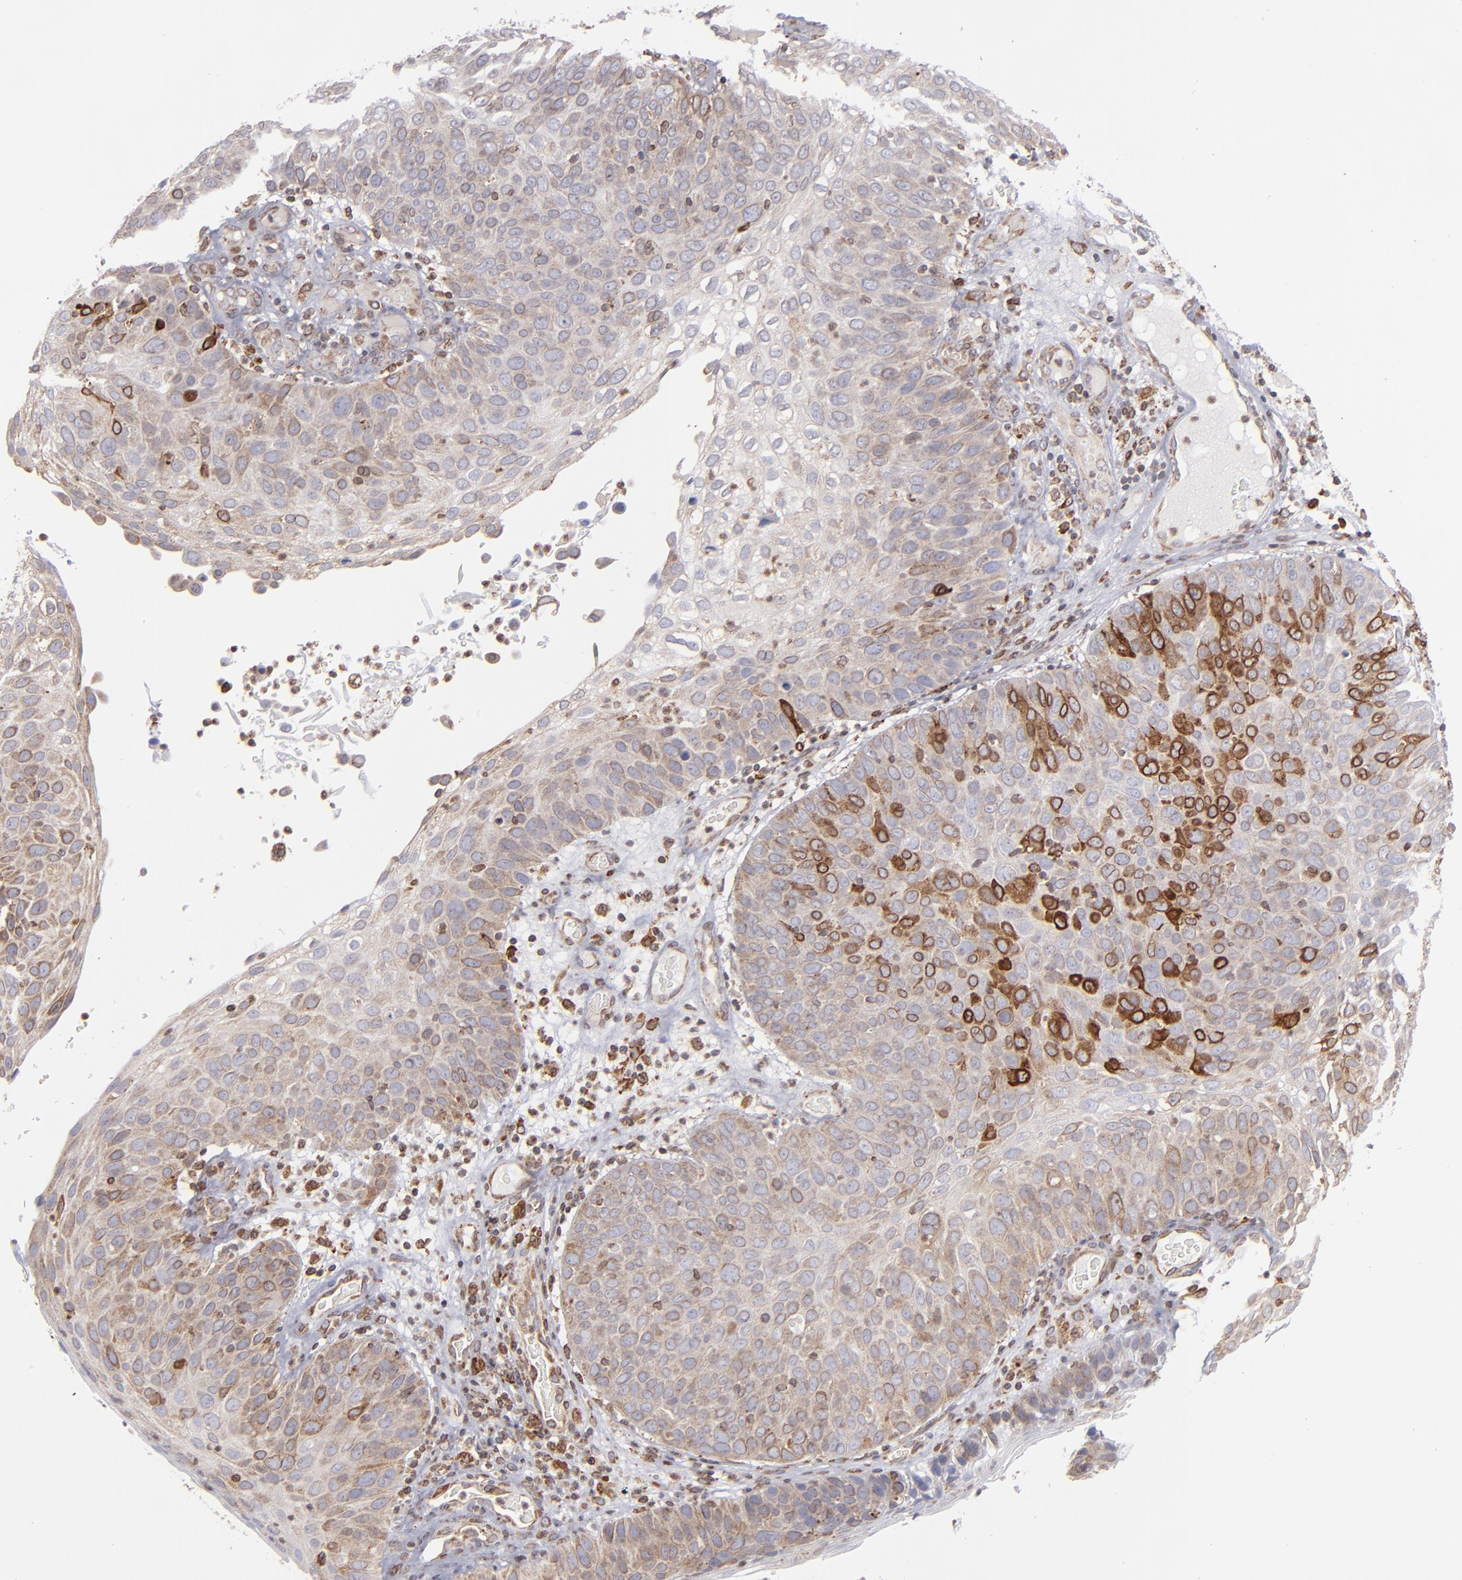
{"staining": {"intensity": "strong", "quantity": ">75%", "location": "cytoplasmic/membranous"}, "tissue": "skin cancer", "cell_type": "Tumor cells", "image_type": "cancer", "snomed": [{"axis": "morphology", "description": "Squamous cell carcinoma, NOS"}, {"axis": "topography", "description": "Skin"}], "caption": "The micrograph demonstrates staining of skin cancer (squamous cell carcinoma), revealing strong cytoplasmic/membranous protein expression (brown color) within tumor cells. (Brightfield microscopy of DAB IHC at high magnification).", "gene": "TMX1", "patient": {"sex": "male", "age": 87}}